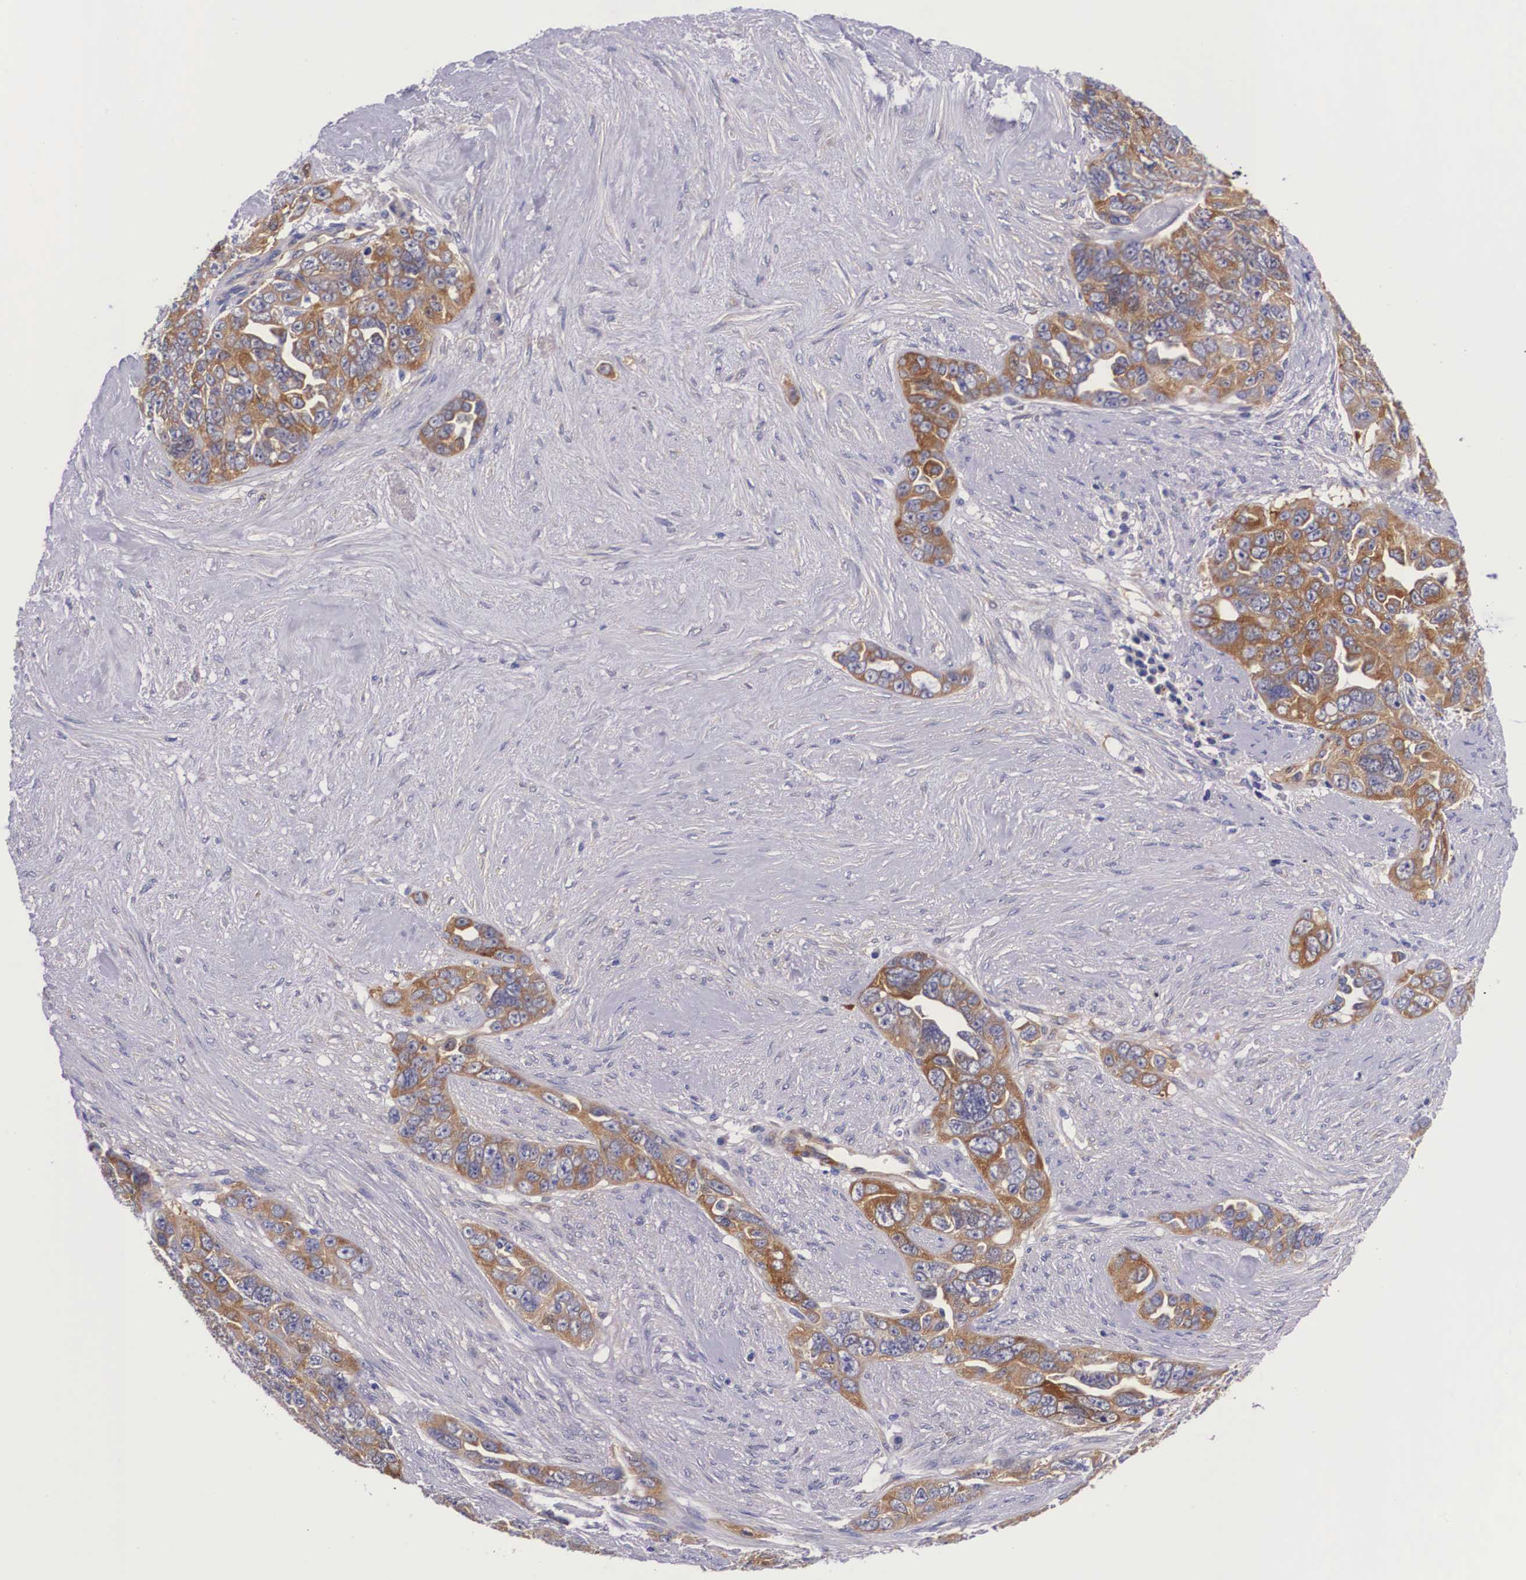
{"staining": {"intensity": "moderate", "quantity": ">75%", "location": "cytoplasmic/membranous"}, "tissue": "ovarian cancer", "cell_type": "Tumor cells", "image_type": "cancer", "snomed": [{"axis": "morphology", "description": "Cystadenocarcinoma, serous, NOS"}, {"axis": "topography", "description": "Ovary"}], "caption": "This is an image of immunohistochemistry (IHC) staining of ovarian serous cystadenocarcinoma, which shows moderate expression in the cytoplasmic/membranous of tumor cells.", "gene": "BCAR1", "patient": {"sex": "female", "age": 63}}